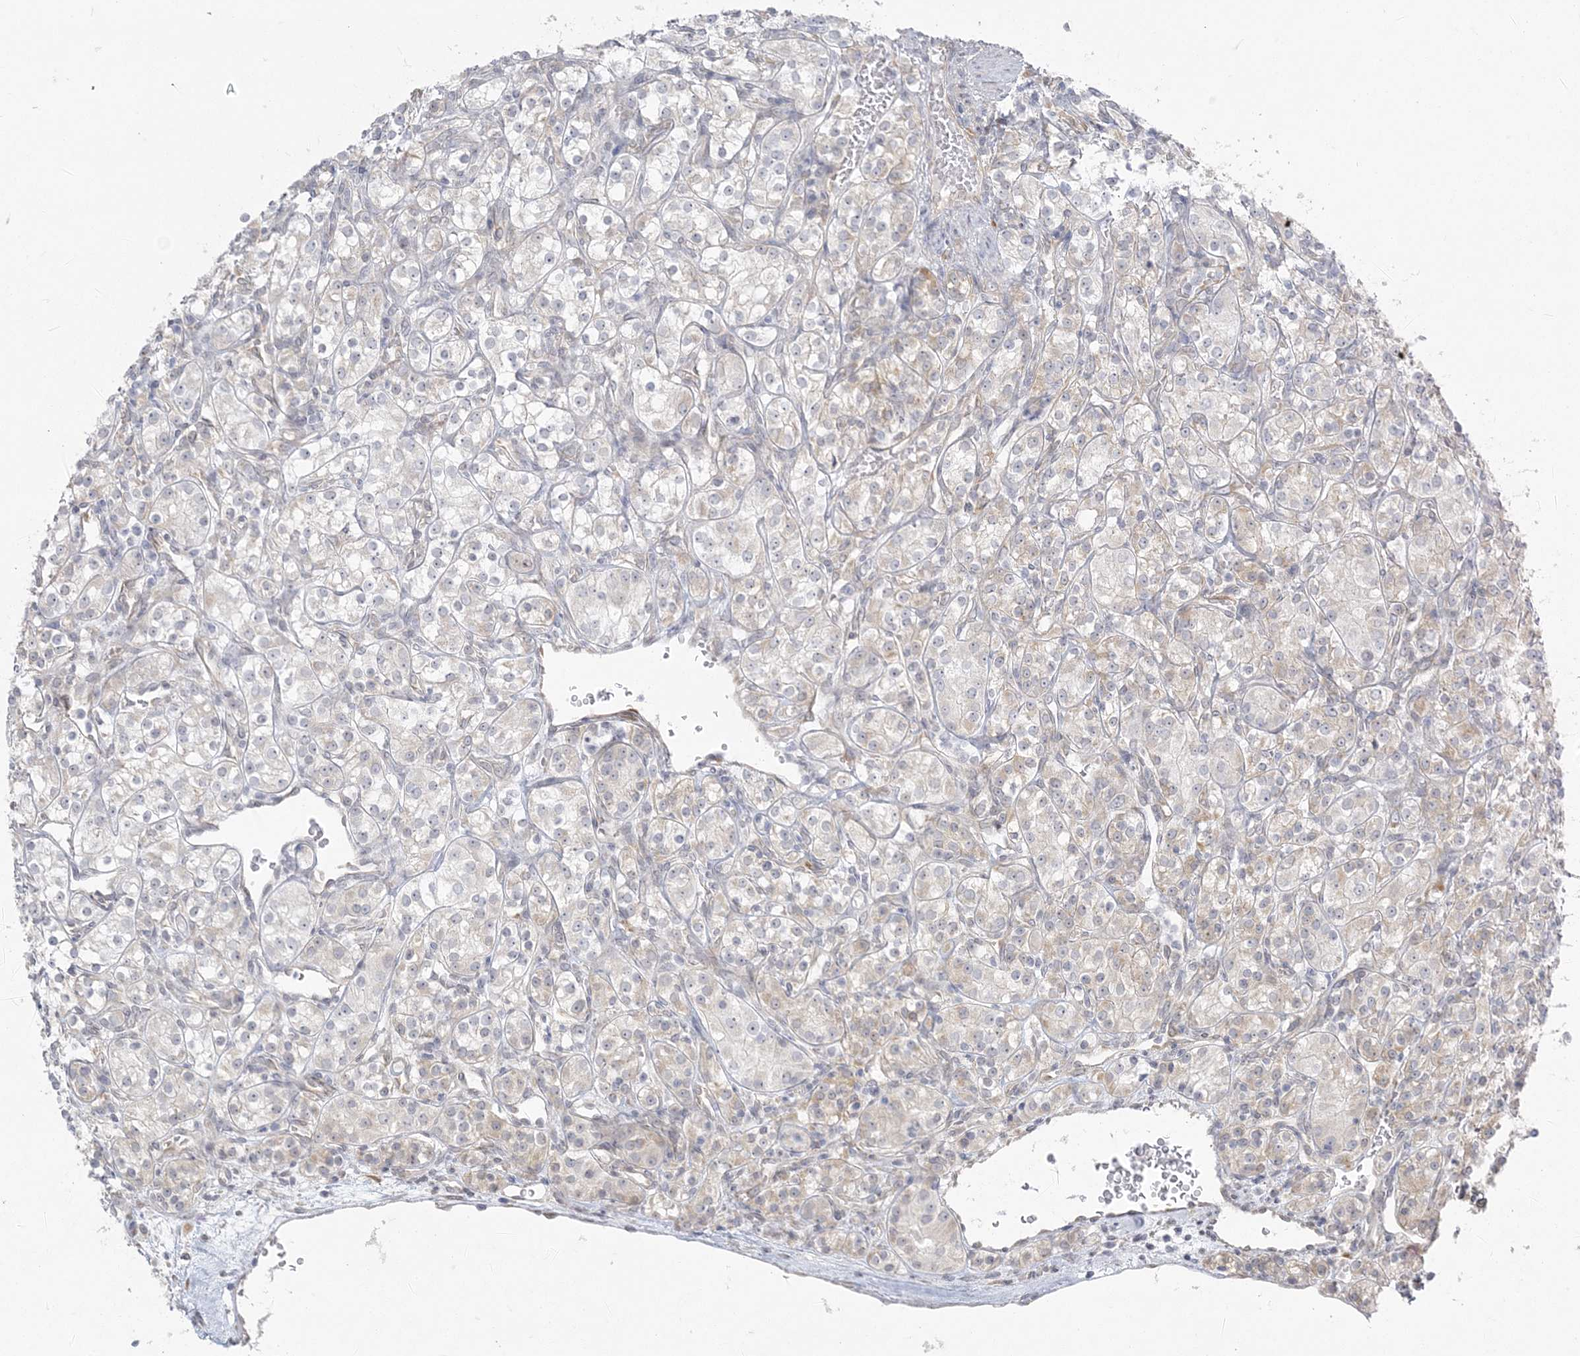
{"staining": {"intensity": "negative", "quantity": "none", "location": "none"}, "tissue": "renal cancer", "cell_type": "Tumor cells", "image_type": "cancer", "snomed": [{"axis": "morphology", "description": "Adenocarcinoma, NOS"}, {"axis": "topography", "description": "Kidney"}], "caption": "The image exhibits no significant positivity in tumor cells of renal cancer (adenocarcinoma). (Brightfield microscopy of DAB (3,3'-diaminobenzidine) immunohistochemistry (IHC) at high magnification).", "gene": "ZC3H6", "patient": {"sex": "male", "age": 77}}